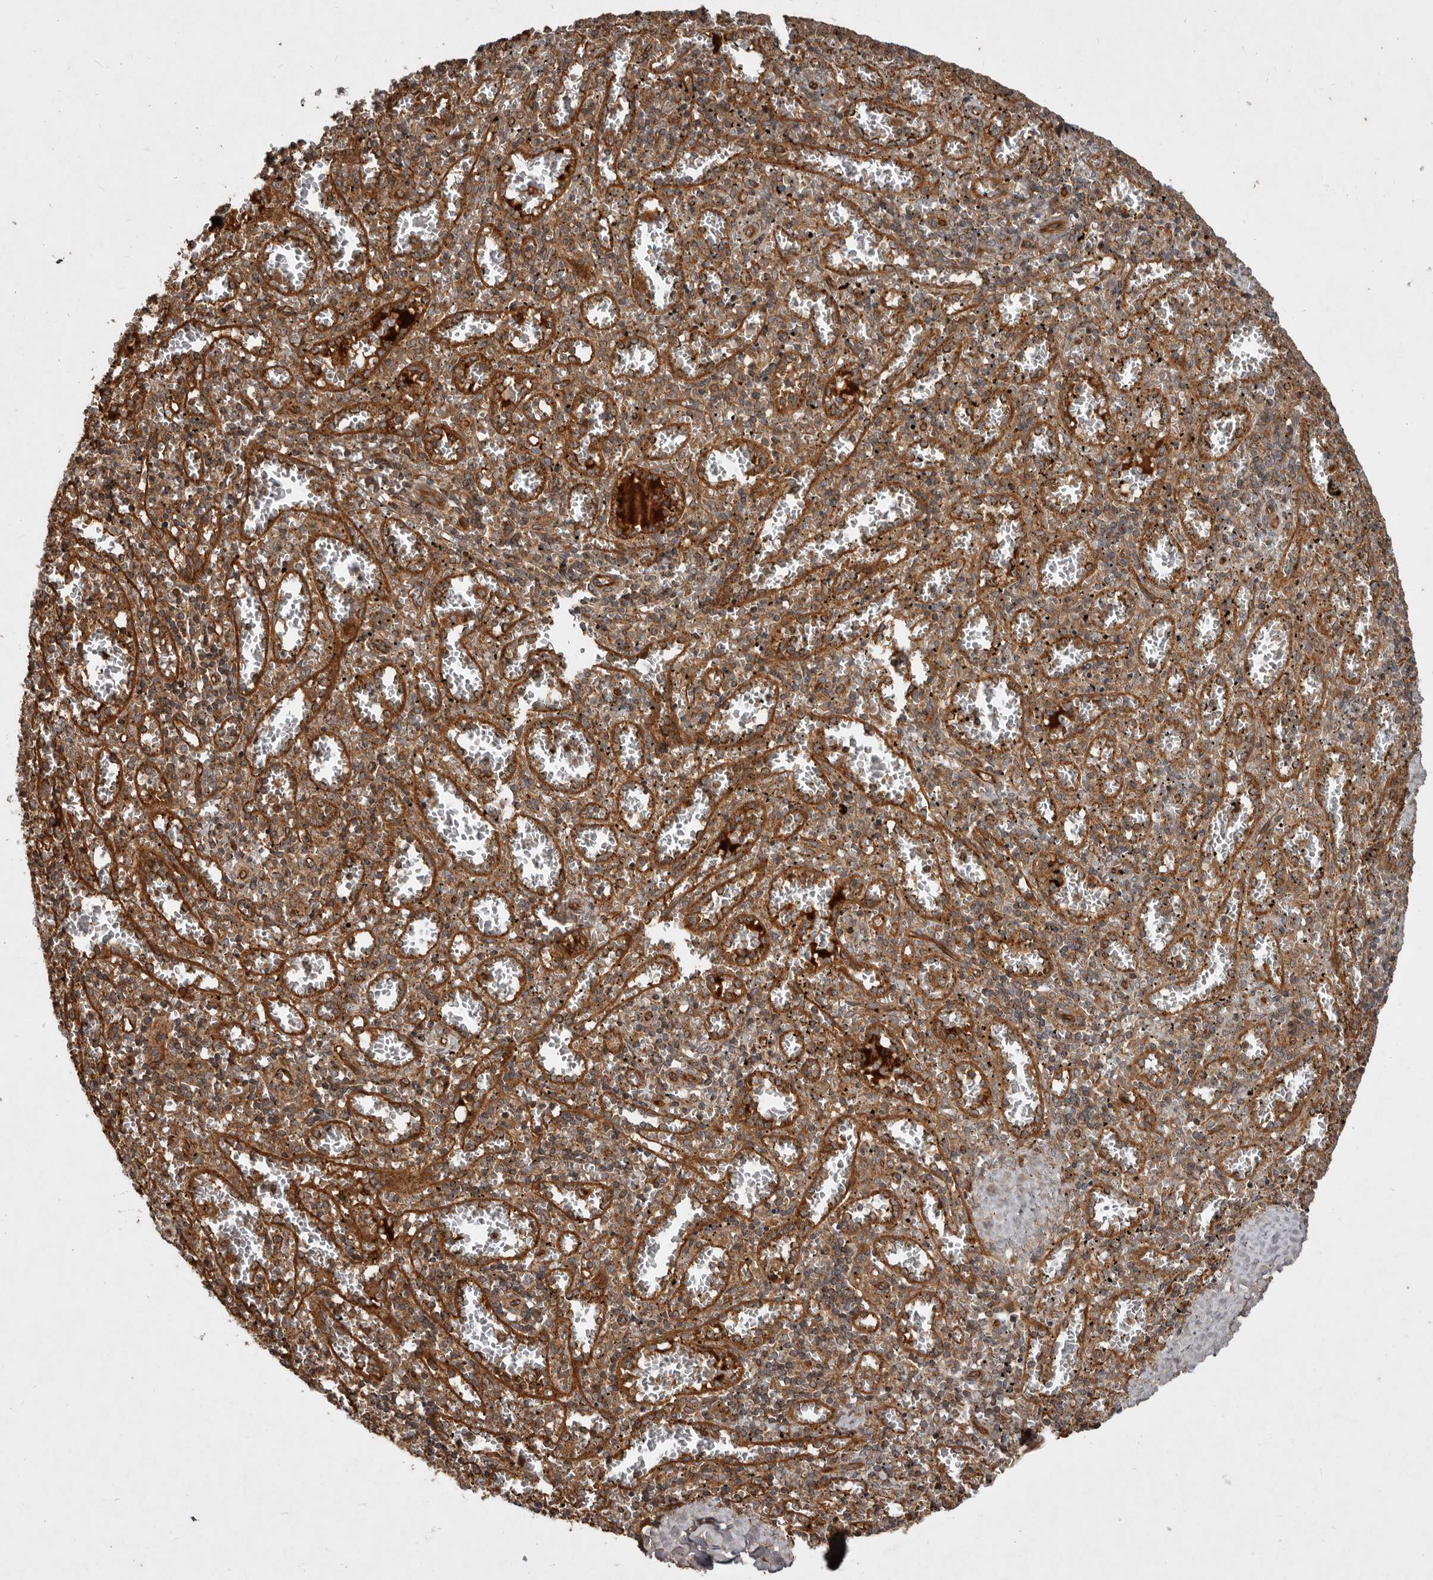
{"staining": {"intensity": "moderate", "quantity": "25%-75%", "location": "cytoplasmic/membranous"}, "tissue": "spleen", "cell_type": "Cells in red pulp", "image_type": "normal", "snomed": [{"axis": "morphology", "description": "Normal tissue, NOS"}, {"axis": "topography", "description": "Spleen"}], "caption": "Immunohistochemistry (IHC) staining of normal spleen, which reveals medium levels of moderate cytoplasmic/membranous staining in approximately 25%-75% of cells in red pulp indicating moderate cytoplasmic/membranous protein expression. The staining was performed using DAB (brown) for protein detection and nuclei were counterstained in hematoxylin (blue).", "gene": "STK36", "patient": {"sex": "male", "age": 11}}